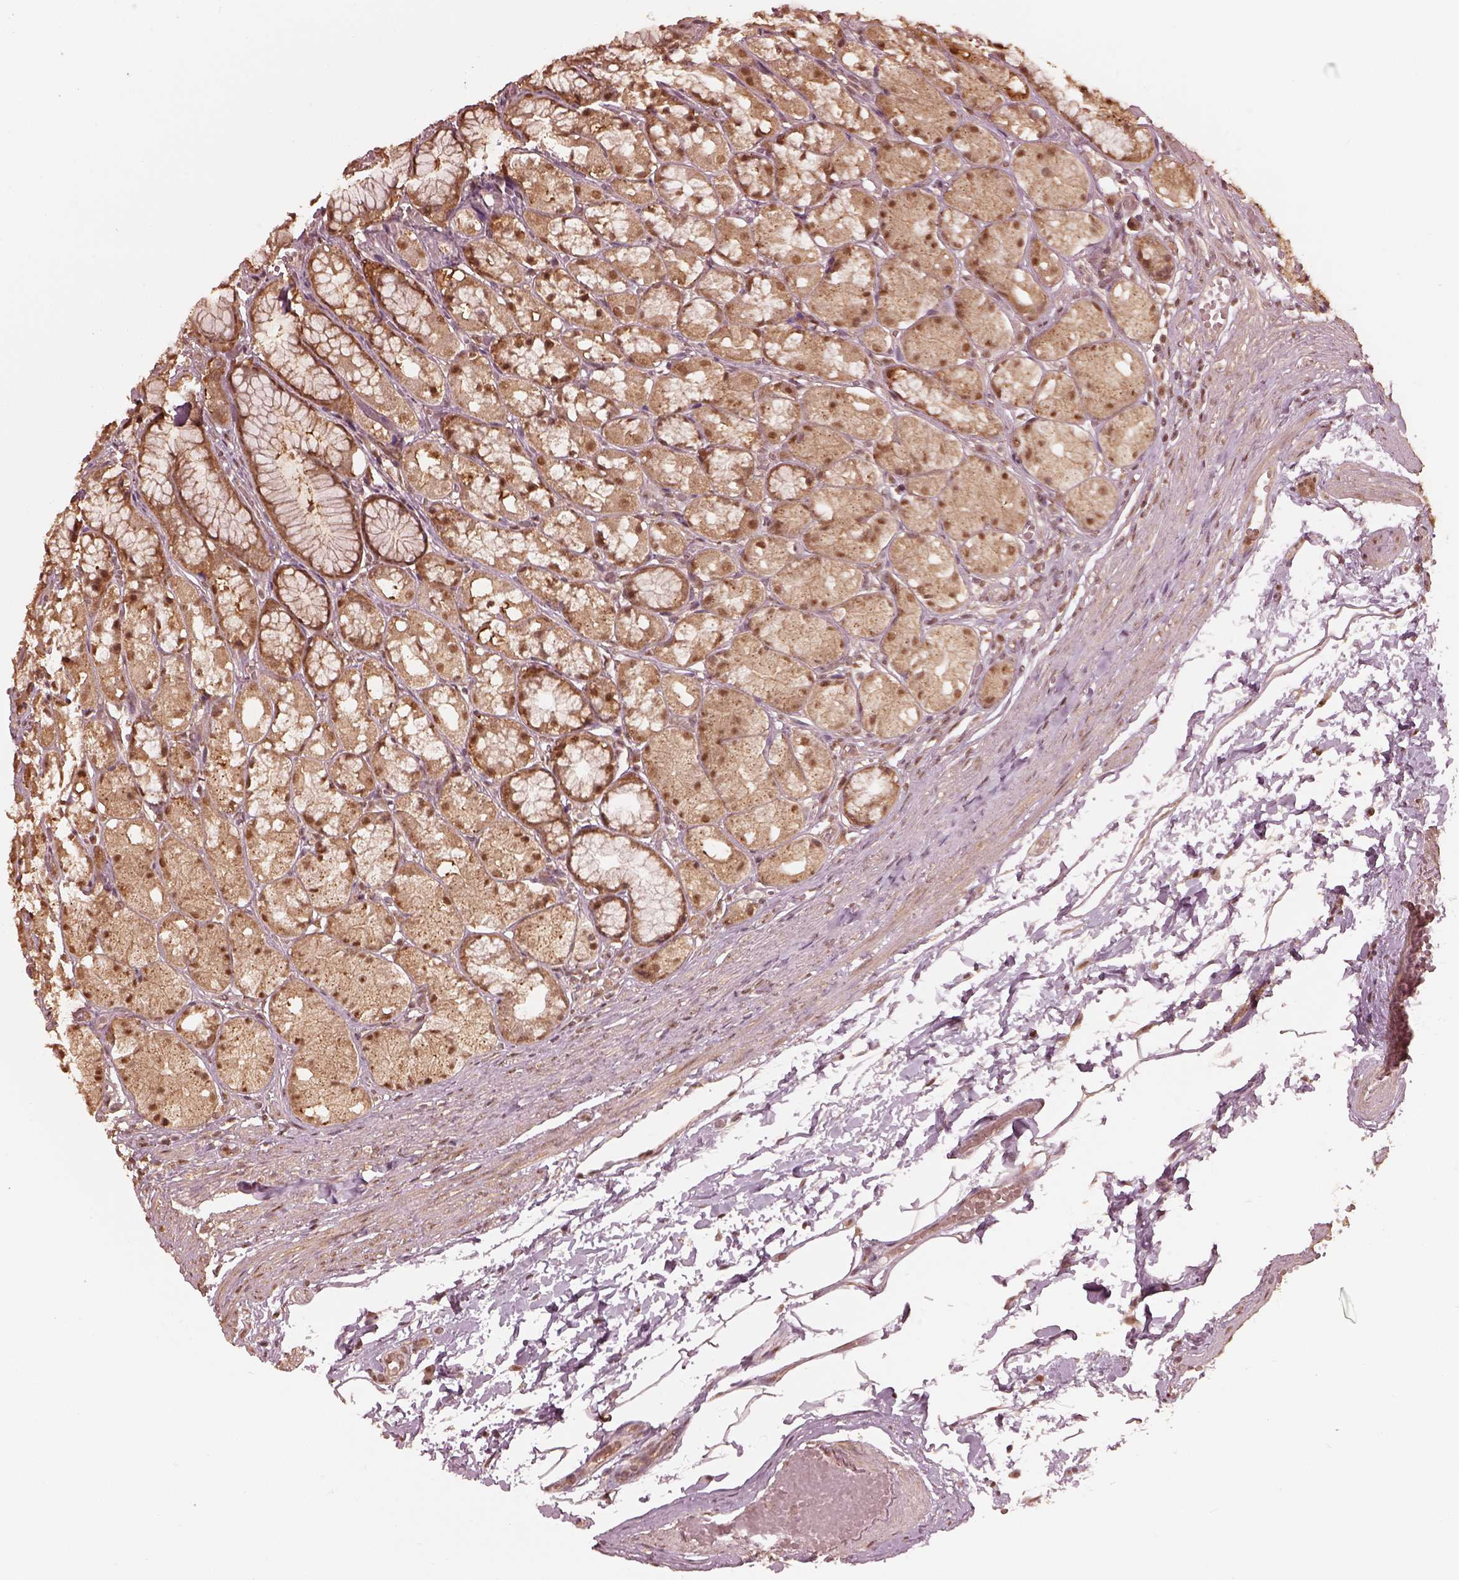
{"staining": {"intensity": "moderate", "quantity": ">75%", "location": "cytoplasmic/membranous,nuclear"}, "tissue": "stomach", "cell_type": "Glandular cells", "image_type": "normal", "snomed": [{"axis": "morphology", "description": "Normal tissue, NOS"}, {"axis": "topography", "description": "Stomach"}], "caption": "Immunohistochemical staining of normal human stomach shows moderate cytoplasmic/membranous,nuclear protein staining in about >75% of glandular cells.", "gene": "PSMC5", "patient": {"sex": "male", "age": 70}}